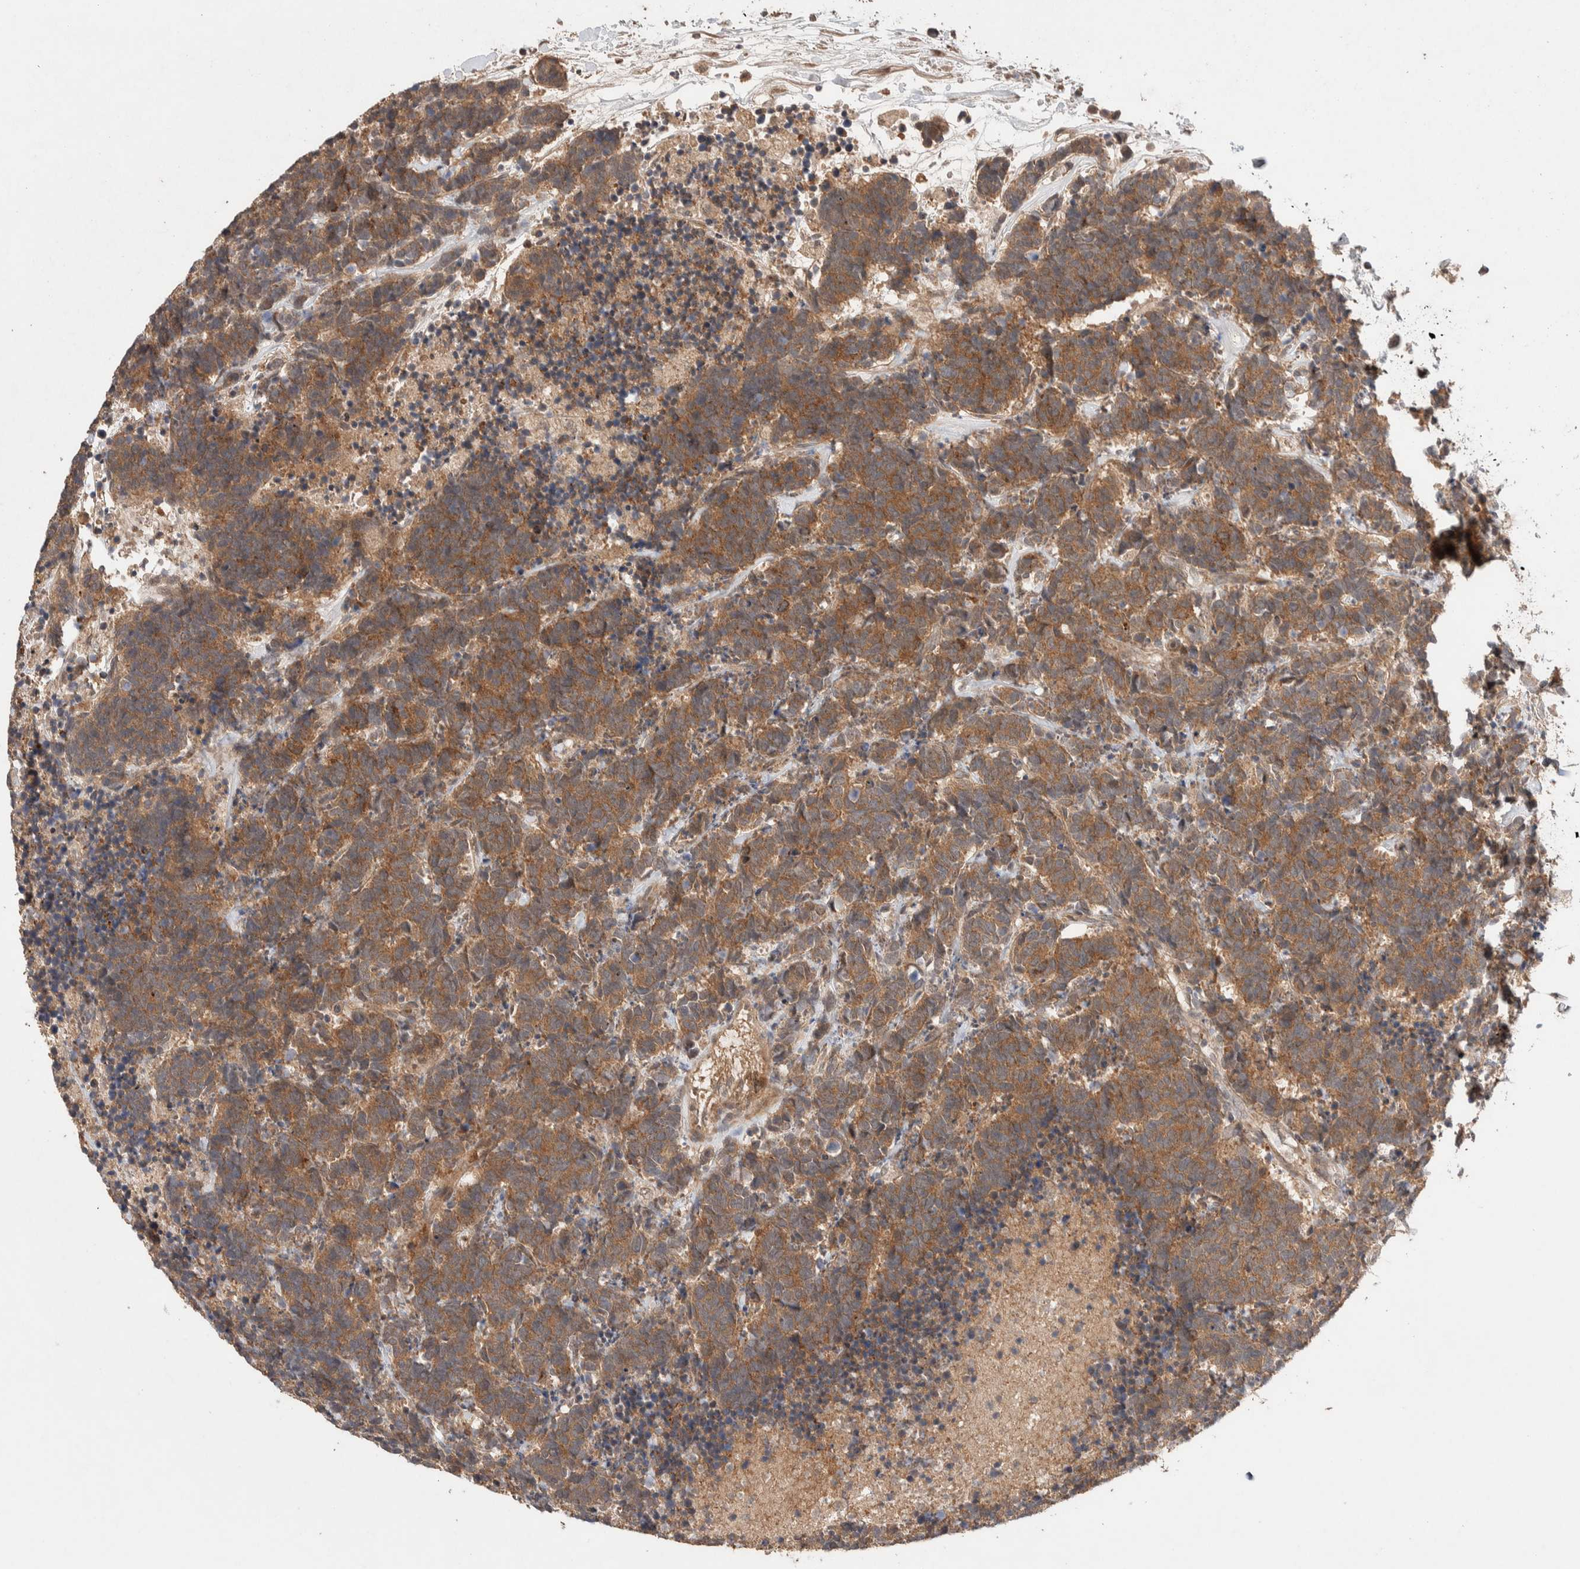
{"staining": {"intensity": "moderate", "quantity": ">75%", "location": "cytoplasmic/membranous"}, "tissue": "carcinoid", "cell_type": "Tumor cells", "image_type": "cancer", "snomed": [{"axis": "morphology", "description": "Carcinoma, NOS"}, {"axis": "morphology", "description": "Carcinoid, malignant, NOS"}, {"axis": "topography", "description": "Urinary bladder"}], "caption": "Moderate cytoplasmic/membranous staining for a protein is identified in about >75% of tumor cells of malignant carcinoid using immunohistochemistry (IHC).", "gene": "CASK", "patient": {"sex": "male", "age": 57}}